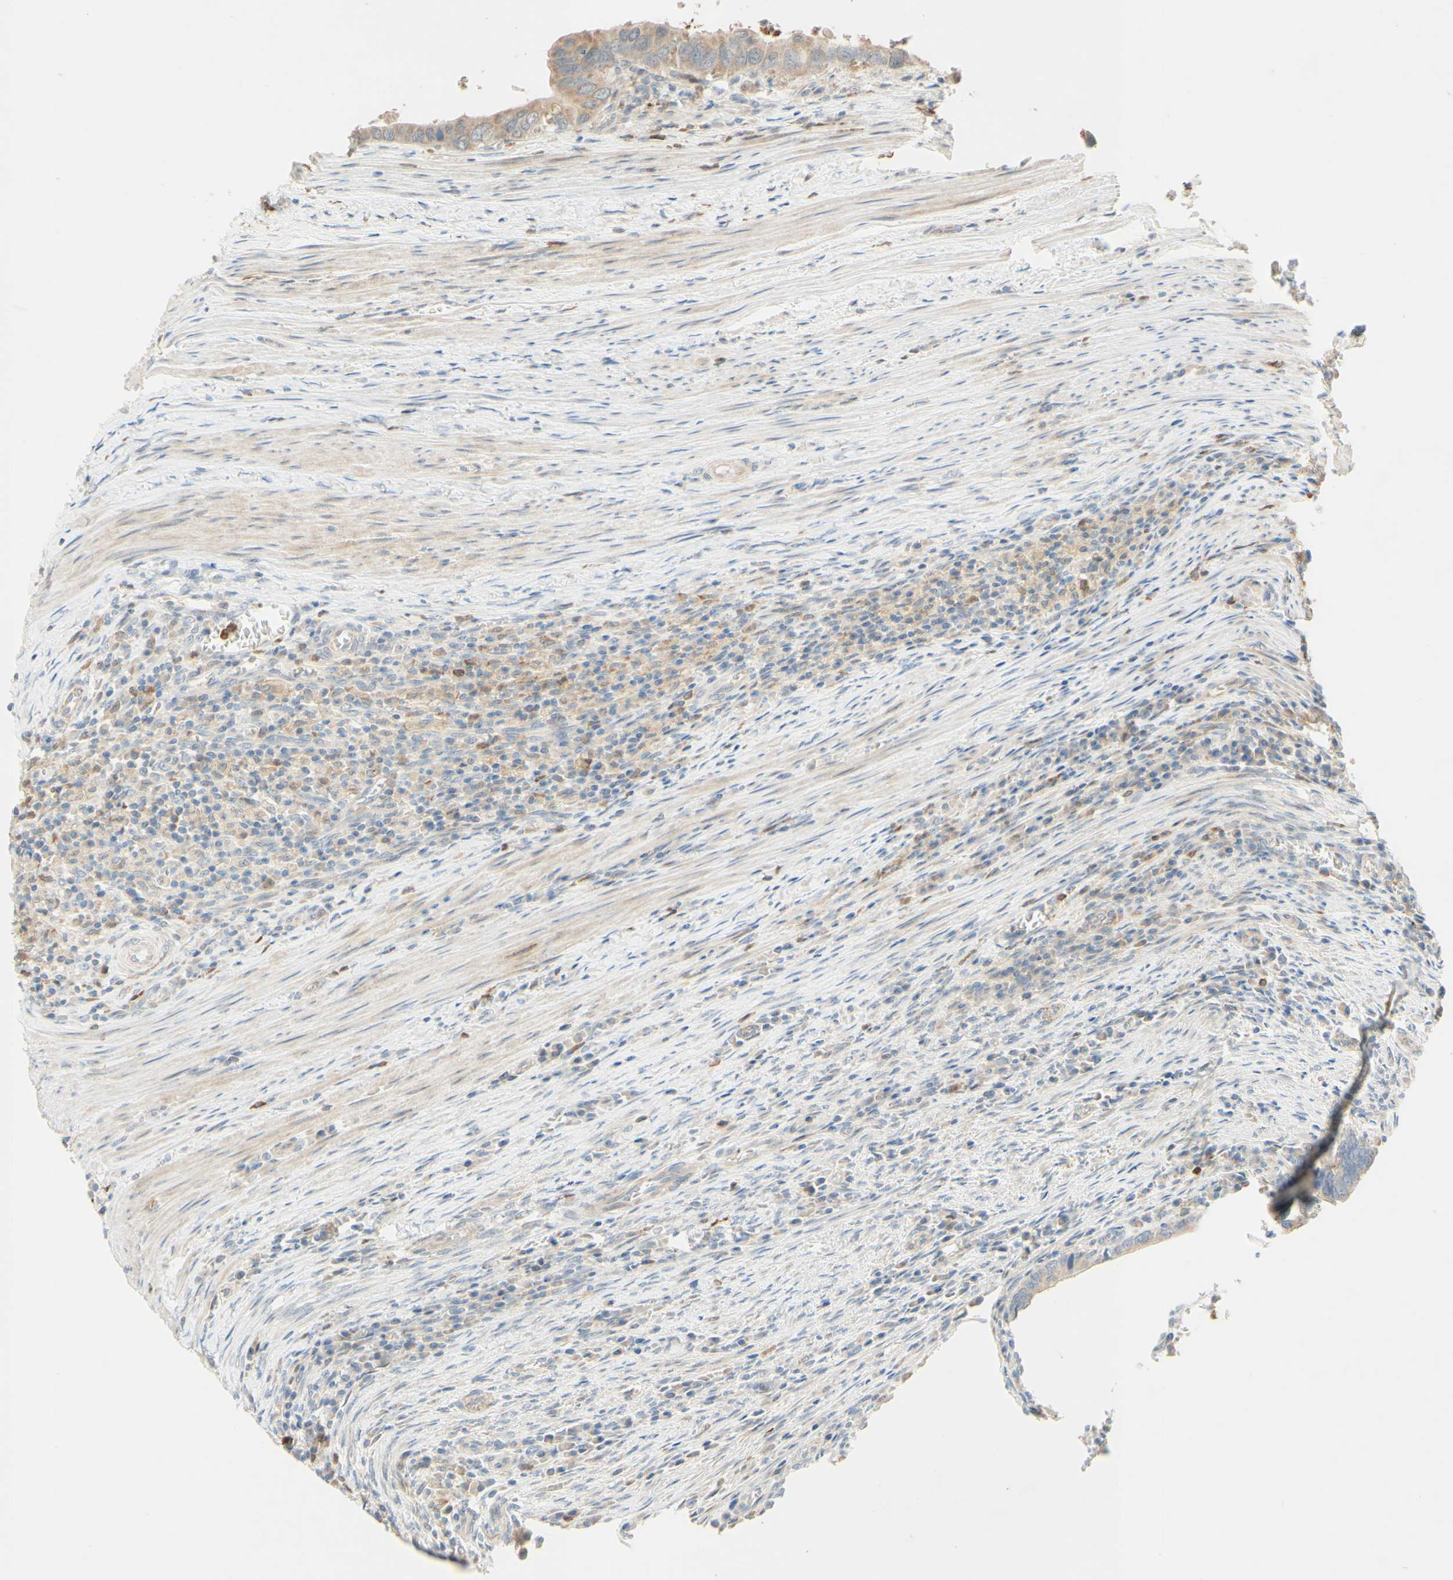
{"staining": {"intensity": "weak", "quantity": ">75%", "location": "cytoplasmic/membranous"}, "tissue": "colorectal cancer", "cell_type": "Tumor cells", "image_type": "cancer", "snomed": [{"axis": "morphology", "description": "Adenocarcinoma, NOS"}, {"axis": "topography", "description": "Colon"}], "caption": "Immunohistochemical staining of colorectal cancer (adenocarcinoma) reveals low levels of weak cytoplasmic/membranous expression in about >75% of tumor cells.", "gene": "GATA1", "patient": {"sex": "male", "age": 72}}